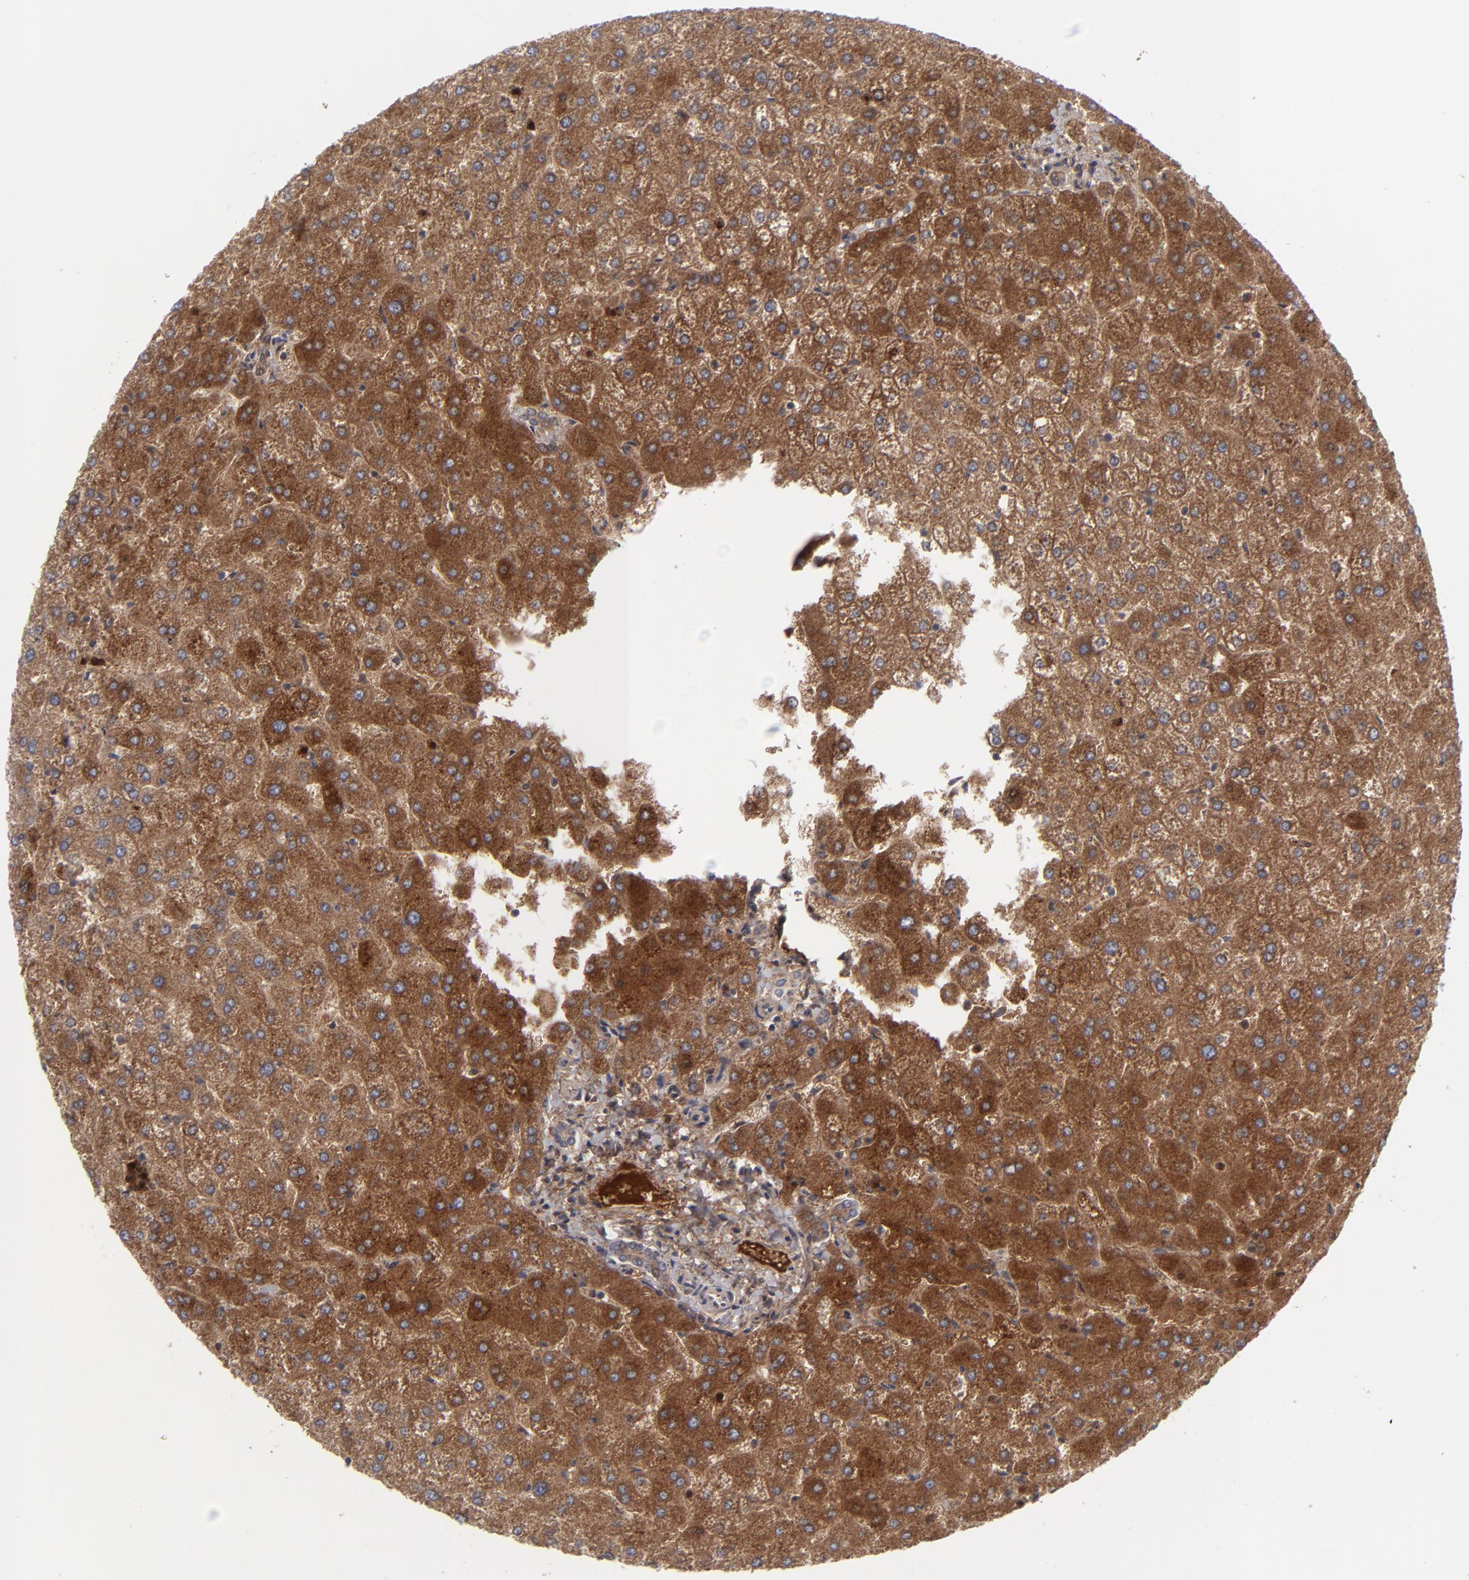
{"staining": {"intensity": "negative", "quantity": "none", "location": "none"}, "tissue": "liver", "cell_type": "Cholangiocytes", "image_type": "normal", "snomed": [{"axis": "morphology", "description": "Normal tissue, NOS"}, {"axis": "topography", "description": "Liver"}], "caption": "Benign liver was stained to show a protein in brown. There is no significant positivity in cholangiocytes. Nuclei are stained in blue.", "gene": "LRG1", "patient": {"sex": "female", "age": 32}}